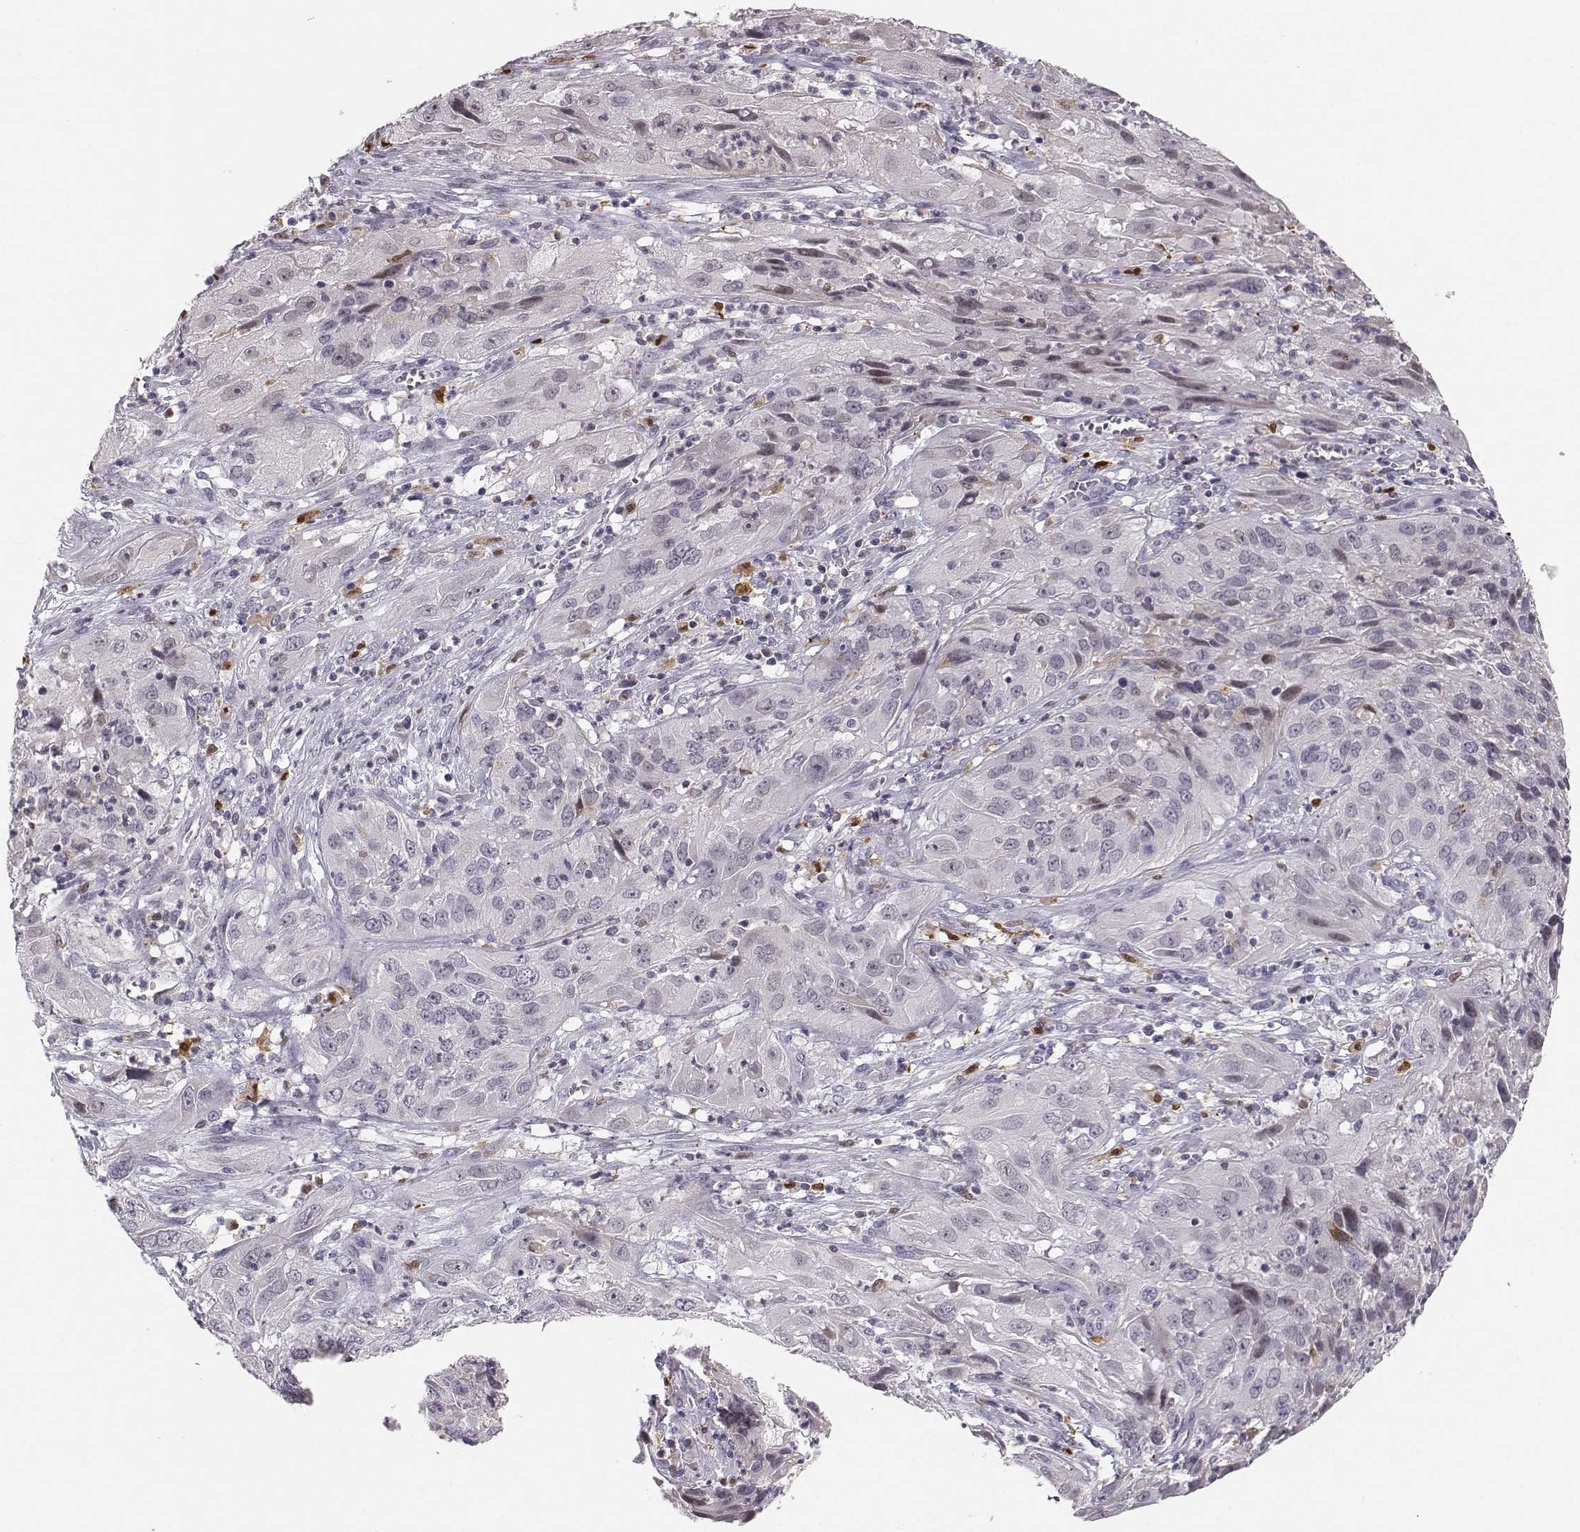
{"staining": {"intensity": "moderate", "quantity": "<25%", "location": "cytoplasmic/membranous"}, "tissue": "cervical cancer", "cell_type": "Tumor cells", "image_type": "cancer", "snomed": [{"axis": "morphology", "description": "Squamous cell carcinoma, NOS"}, {"axis": "topography", "description": "Cervix"}], "caption": "The micrograph exhibits staining of cervical cancer, revealing moderate cytoplasmic/membranous protein positivity (brown color) within tumor cells.", "gene": "HTR7", "patient": {"sex": "female", "age": 32}}